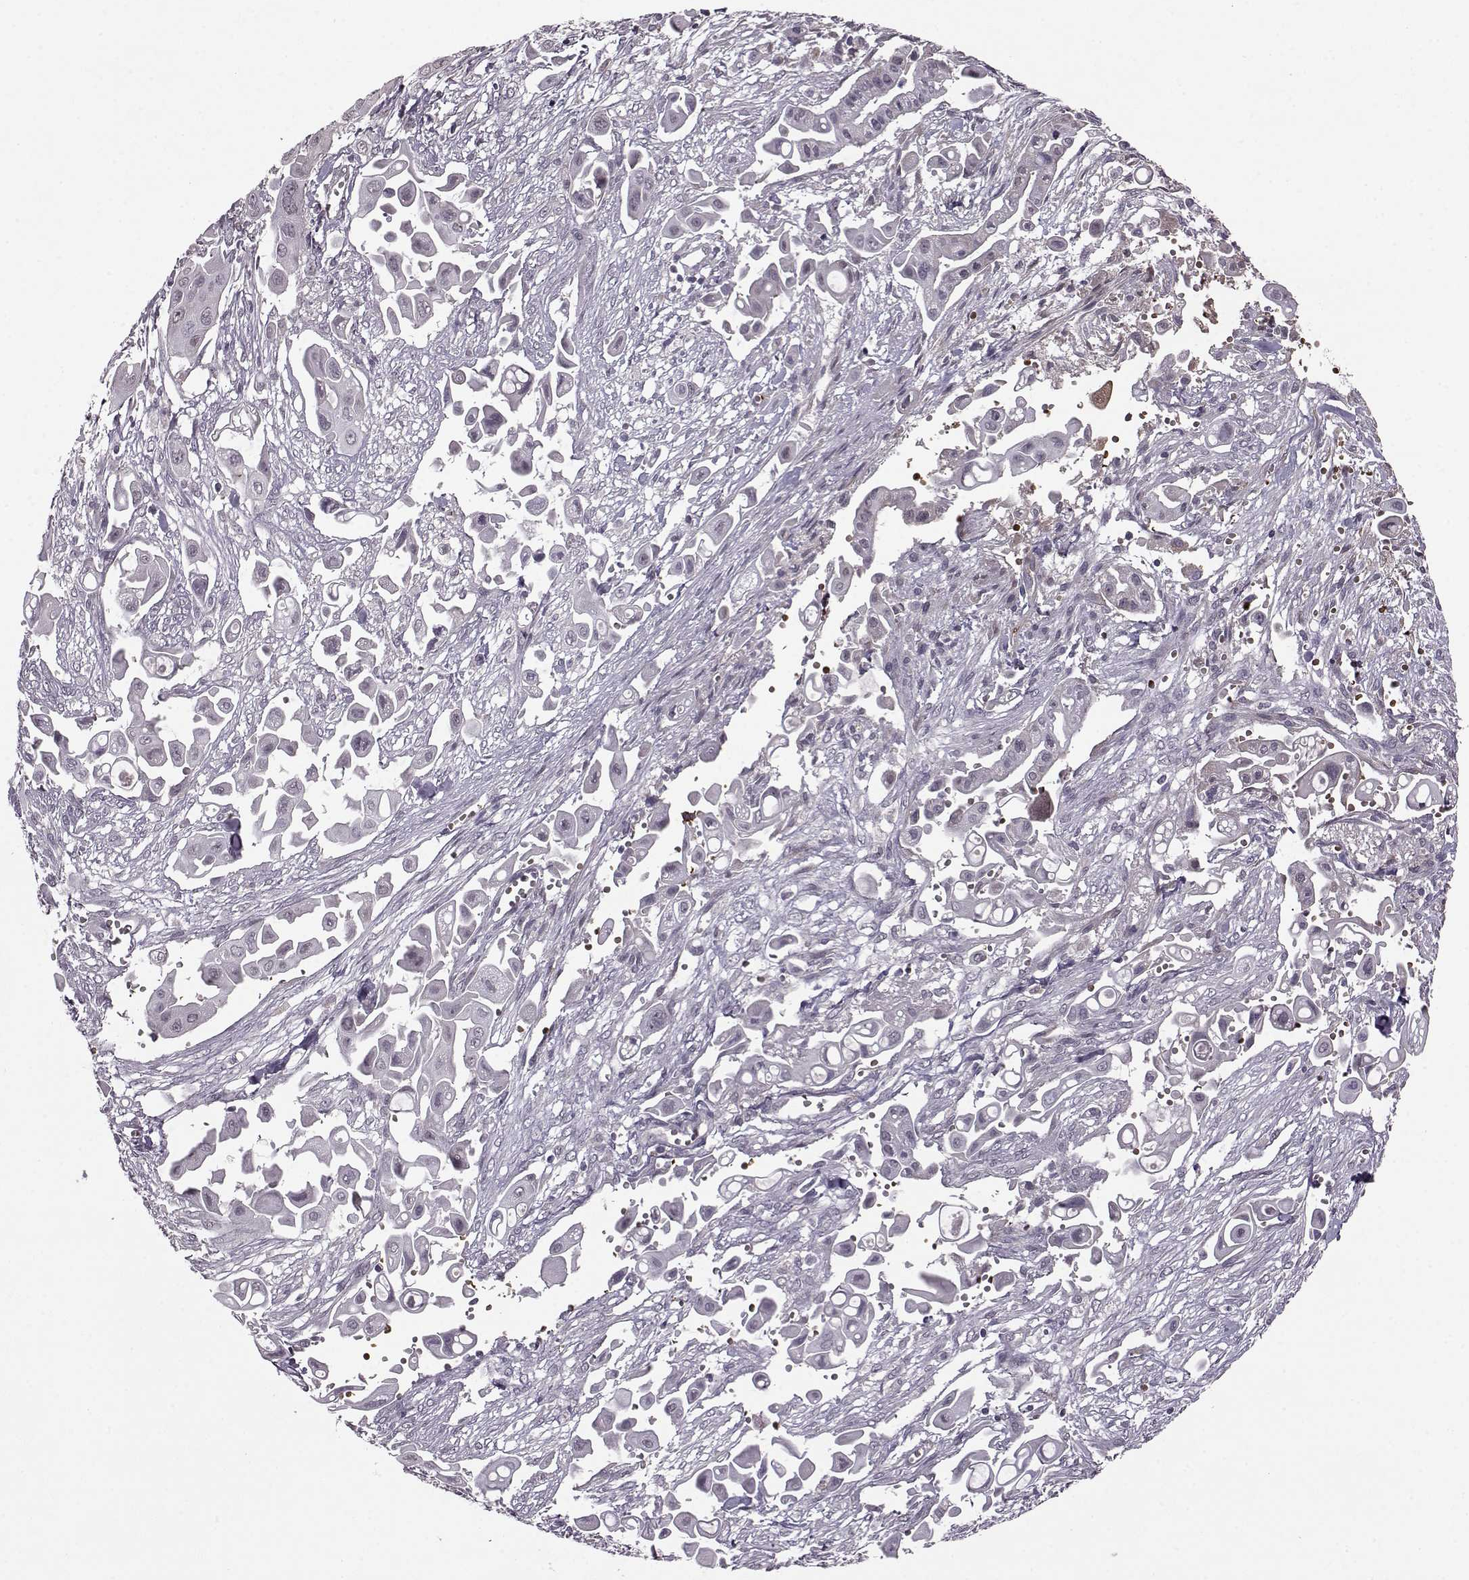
{"staining": {"intensity": "negative", "quantity": "none", "location": "none"}, "tissue": "pancreatic cancer", "cell_type": "Tumor cells", "image_type": "cancer", "snomed": [{"axis": "morphology", "description": "Adenocarcinoma, NOS"}, {"axis": "topography", "description": "Pancreas"}], "caption": "Tumor cells are negative for brown protein staining in pancreatic cancer. (Stains: DAB IHC with hematoxylin counter stain, Microscopy: brightfield microscopy at high magnification).", "gene": "PROP1", "patient": {"sex": "male", "age": 50}}